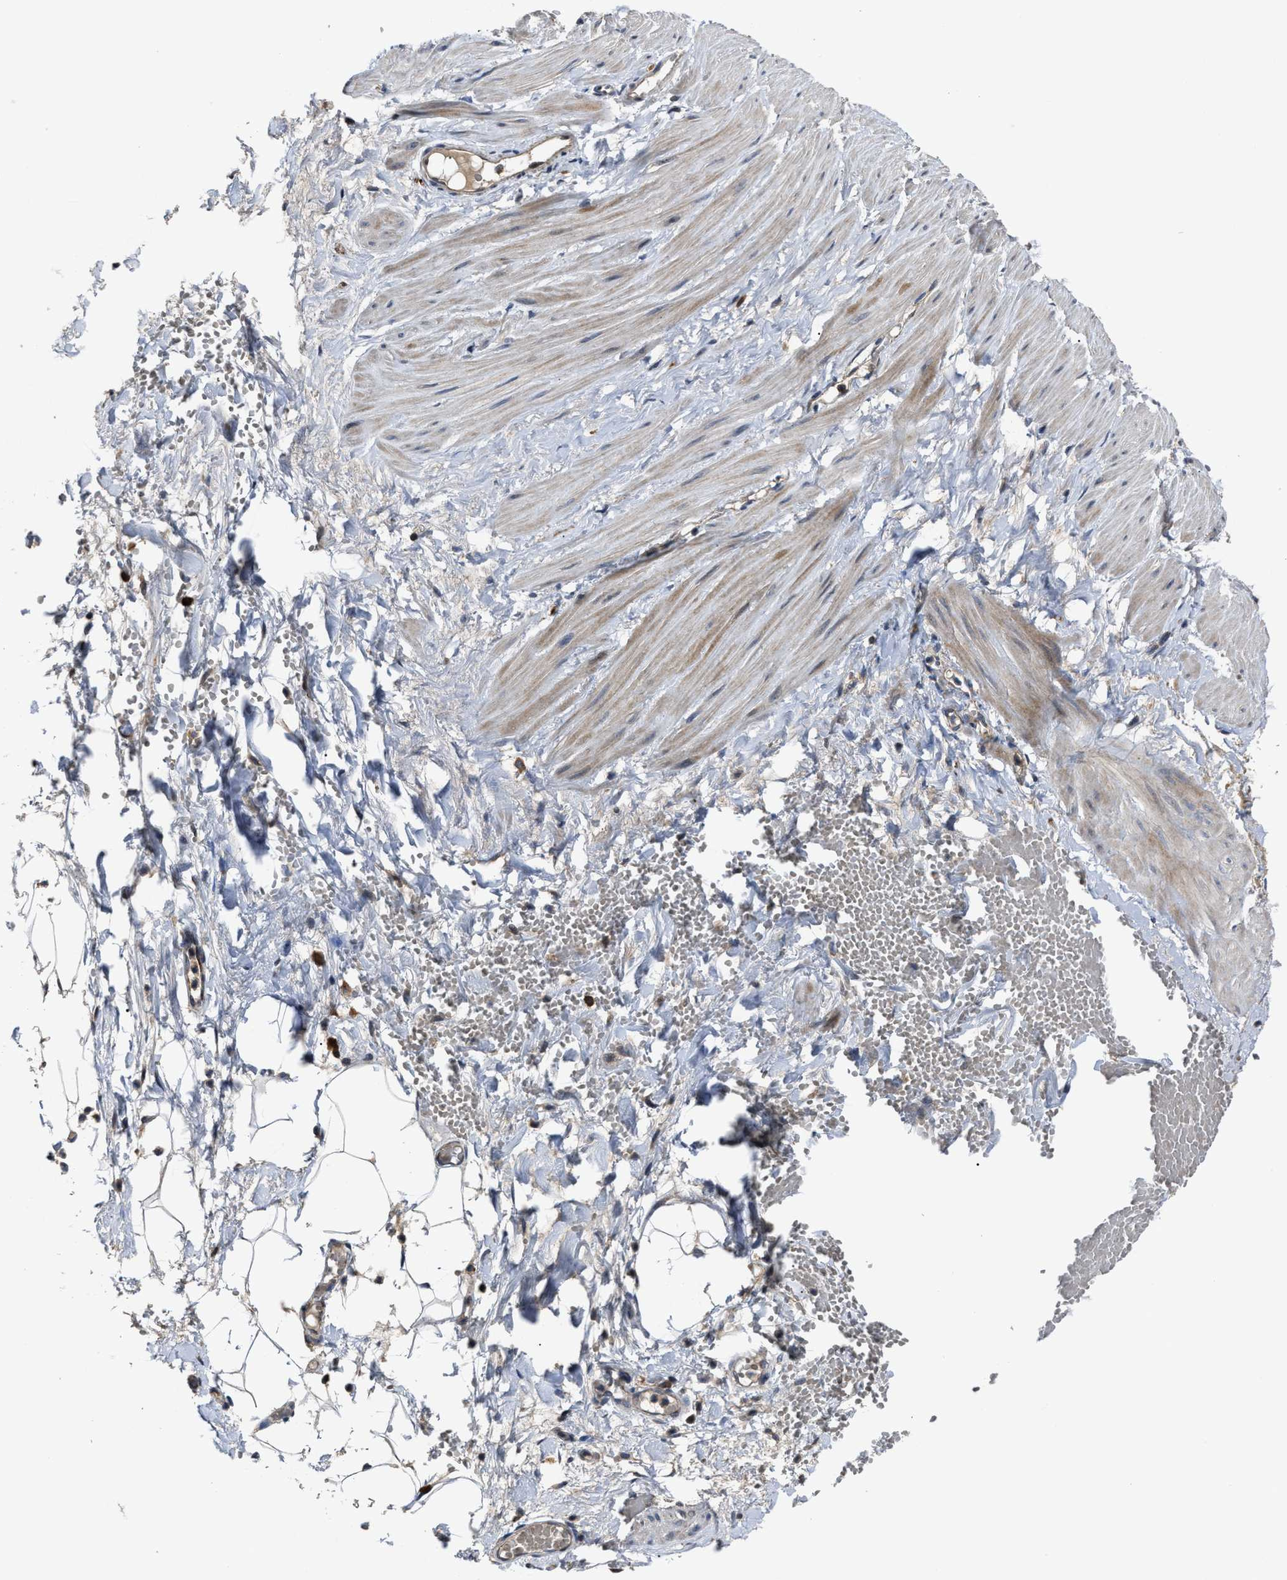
{"staining": {"intensity": "moderate", "quantity": ">75%", "location": "cytoplasmic/membranous"}, "tissue": "adipose tissue", "cell_type": "Adipocytes", "image_type": "normal", "snomed": [{"axis": "morphology", "description": "Normal tissue, NOS"}, {"axis": "topography", "description": "Soft tissue"}], "caption": "This histopathology image exhibits benign adipose tissue stained with IHC to label a protein in brown. The cytoplasmic/membranous of adipocytes show moderate positivity for the protein. Nuclei are counter-stained blue.", "gene": "PASK", "patient": {"sex": "male", "age": 72}}